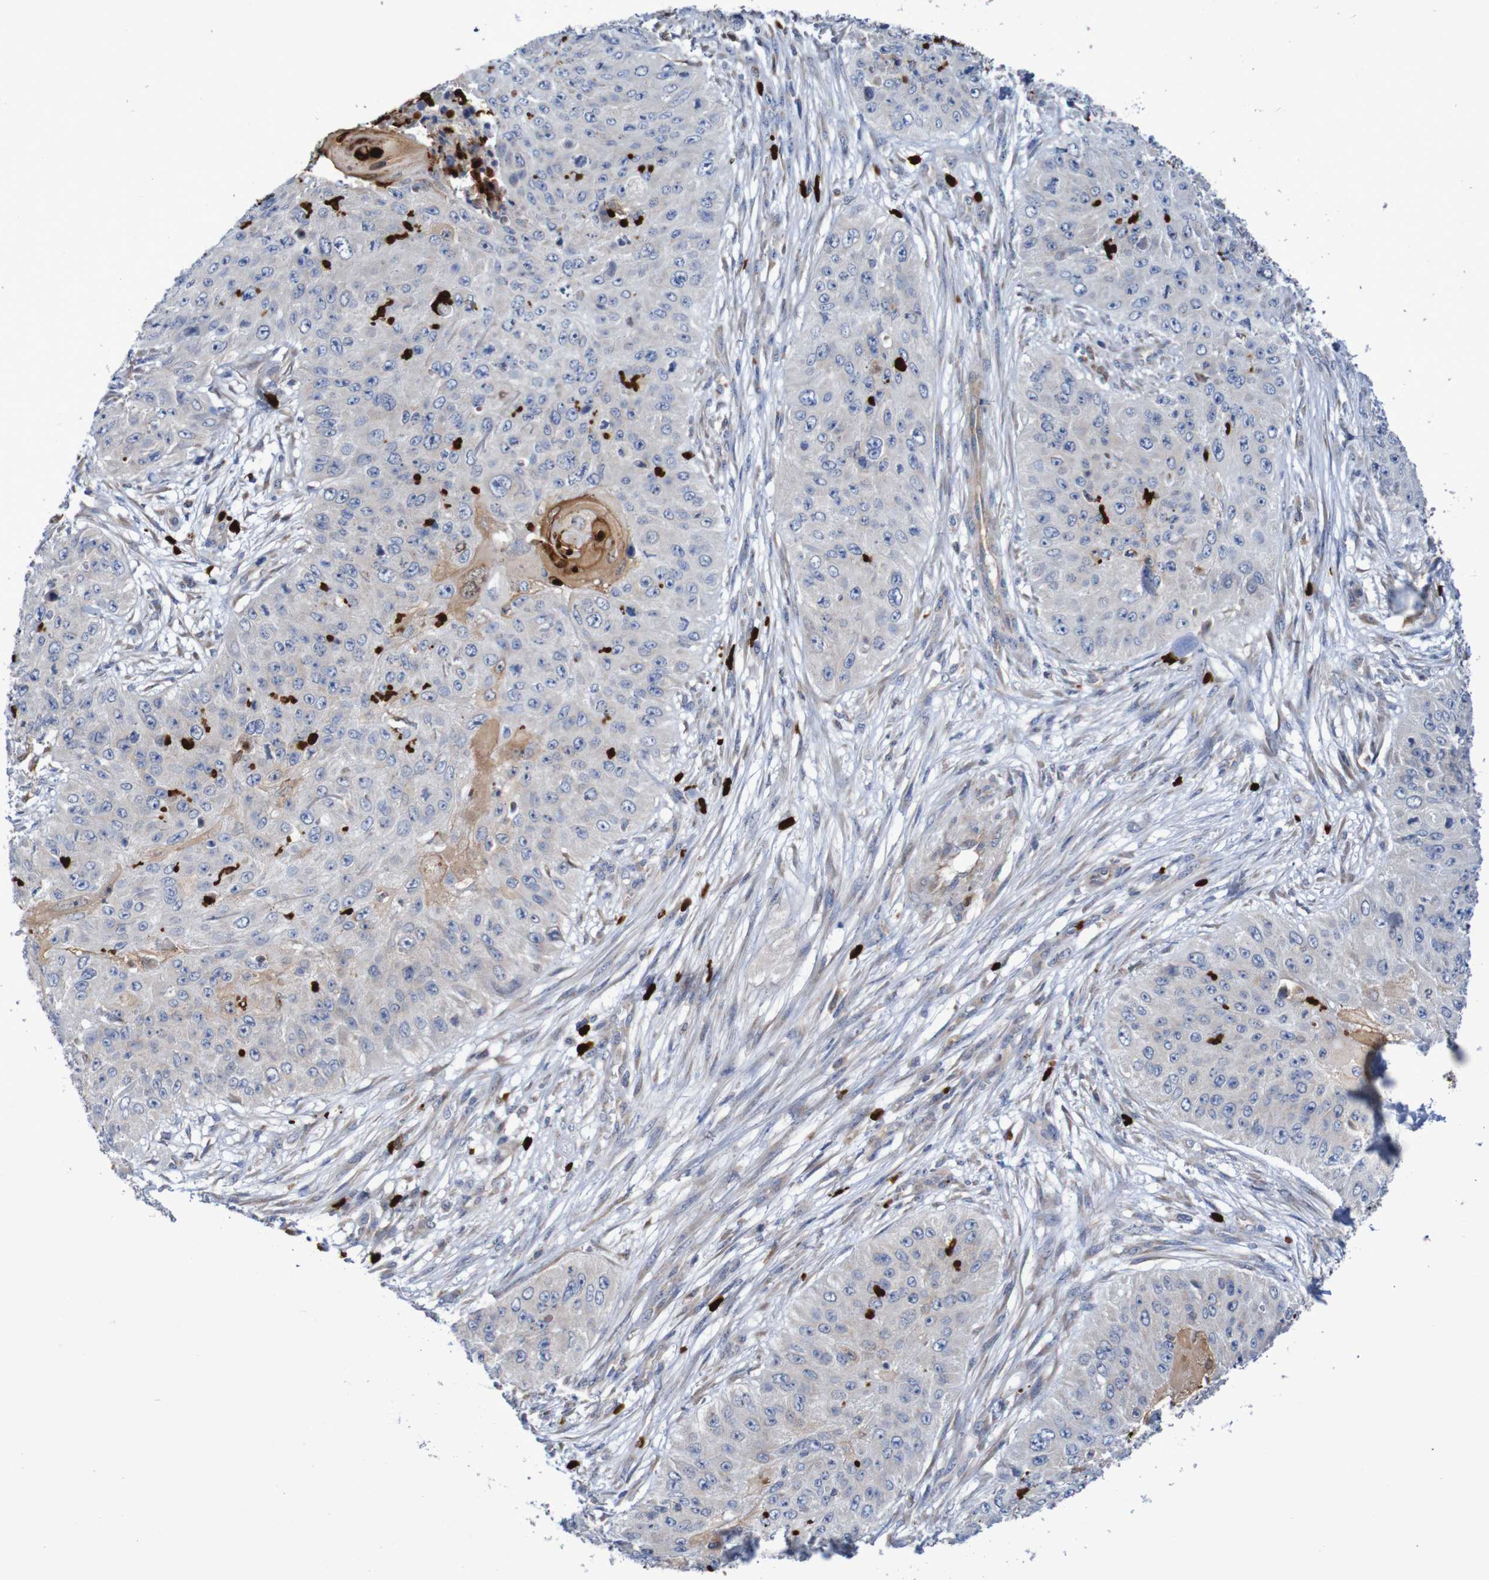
{"staining": {"intensity": "moderate", "quantity": "<25%", "location": "cytoplasmic/membranous,nuclear"}, "tissue": "skin cancer", "cell_type": "Tumor cells", "image_type": "cancer", "snomed": [{"axis": "morphology", "description": "Squamous cell carcinoma, NOS"}, {"axis": "topography", "description": "Skin"}], "caption": "Protein analysis of skin squamous cell carcinoma tissue exhibits moderate cytoplasmic/membranous and nuclear staining in about <25% of tumor cells.", "gene": "PARP4", "patient": {"sex": "female", "age": 80}}